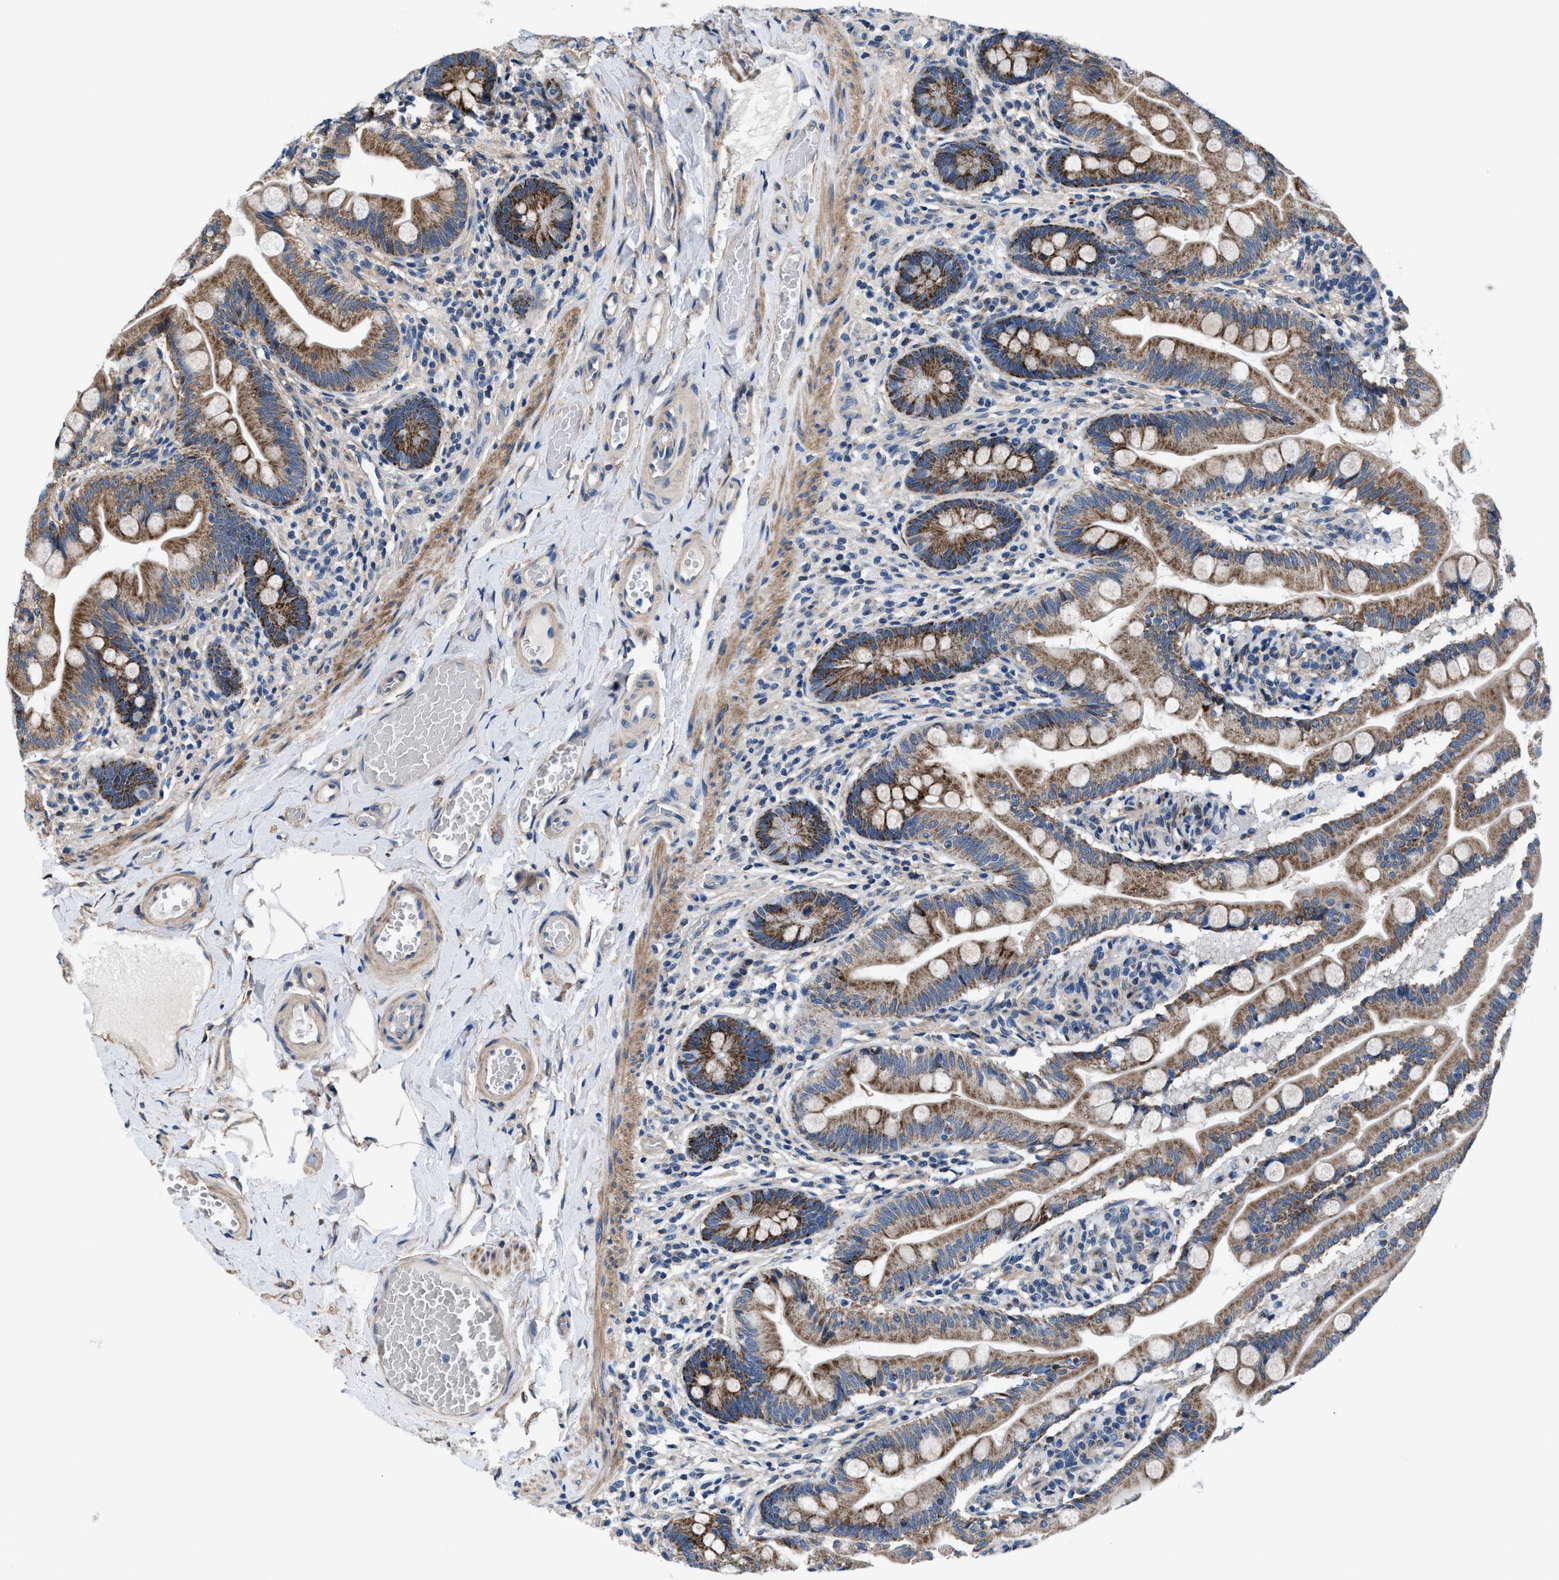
{"staining": {"intensity": "strong", "quantity": ">75%", "location": "cytoplasmic/membranous"}, "tissue": "small intestine", "cell_type": "Glandular cells", "image_type": "normal", "snomed": [{"axis": "morphology", "description": "Normal tissue, NOS"}, {"axis": "topography", "description": "Small intestine"}], "caption": "Immunohistochemistry (IHC) photomicrograph of unremarkable human small intestine stained for a protein (brown), which exhibits high levels of strong cytoplasmic/membranous staining in about >75% of glandular cells.", "gene": "NKTR", "patient": {"sex": "female", "age": 56}}